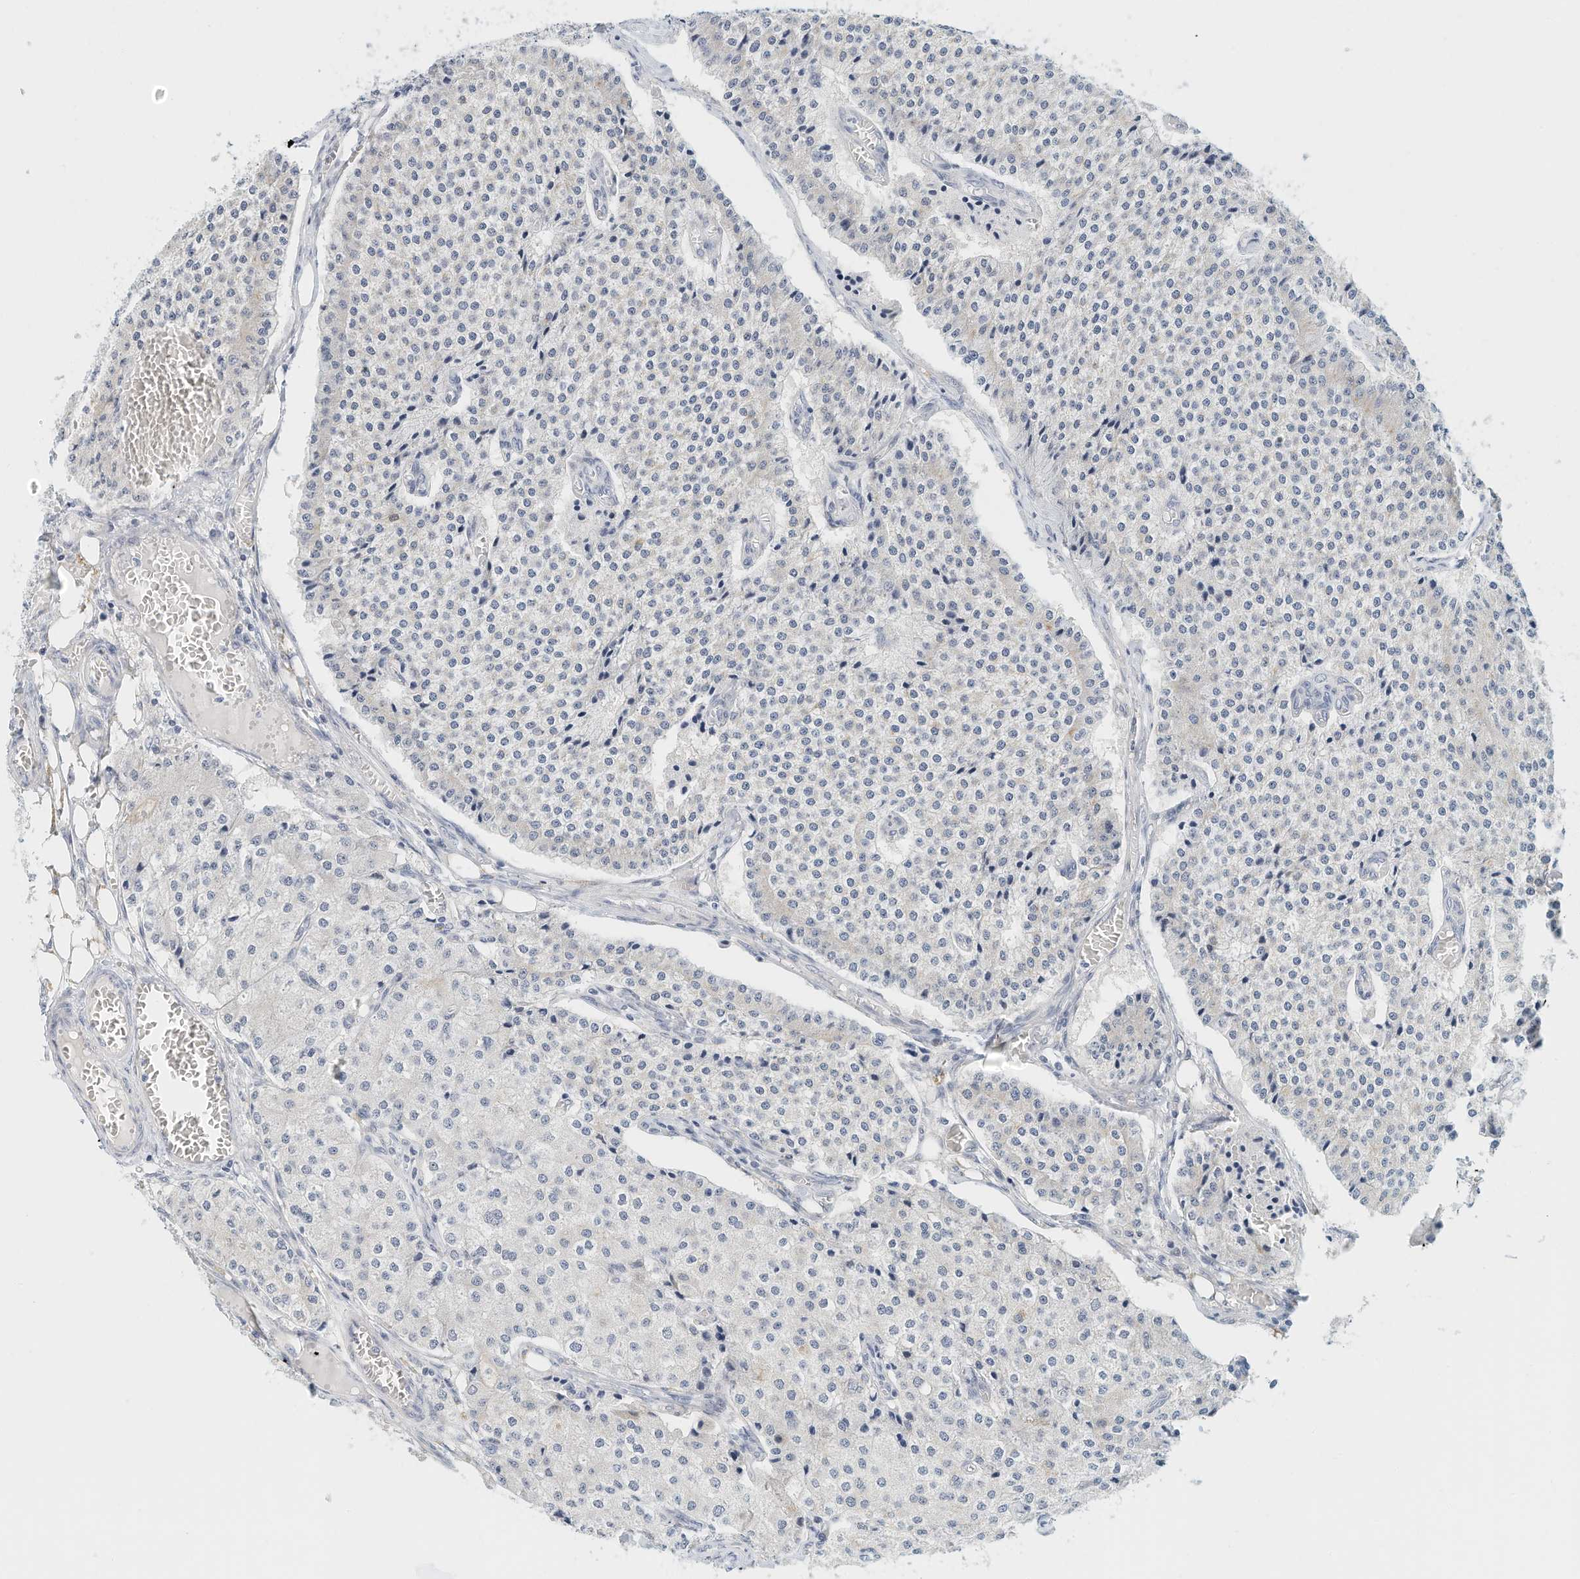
{"staining": {"intensity": "negative", "quantity": "none", "location": "none"}, "tissue": "carcinoid", "cell_type": "Tumor cells", "image_type": "cancer", "snomed": [{"axis": "morphology", "description": "Carcinoid, malignant, NOS"}, {"axis": "topography", "description": "Colon"}], "caption": "High magnification brightfield microscopy of carcinoid stained with DAB (3,3'-diaminobenzidine) (brown) and counterstained with hematoxylin (blue): tumor cells show no significant expression. (Stains: DAB IHC with hematoxylin counter stain, Microscopy: brightfield microscopy at high magnification).", "gene": "ARHGAP28", "patient": {"sex": "female", "age": 52}}